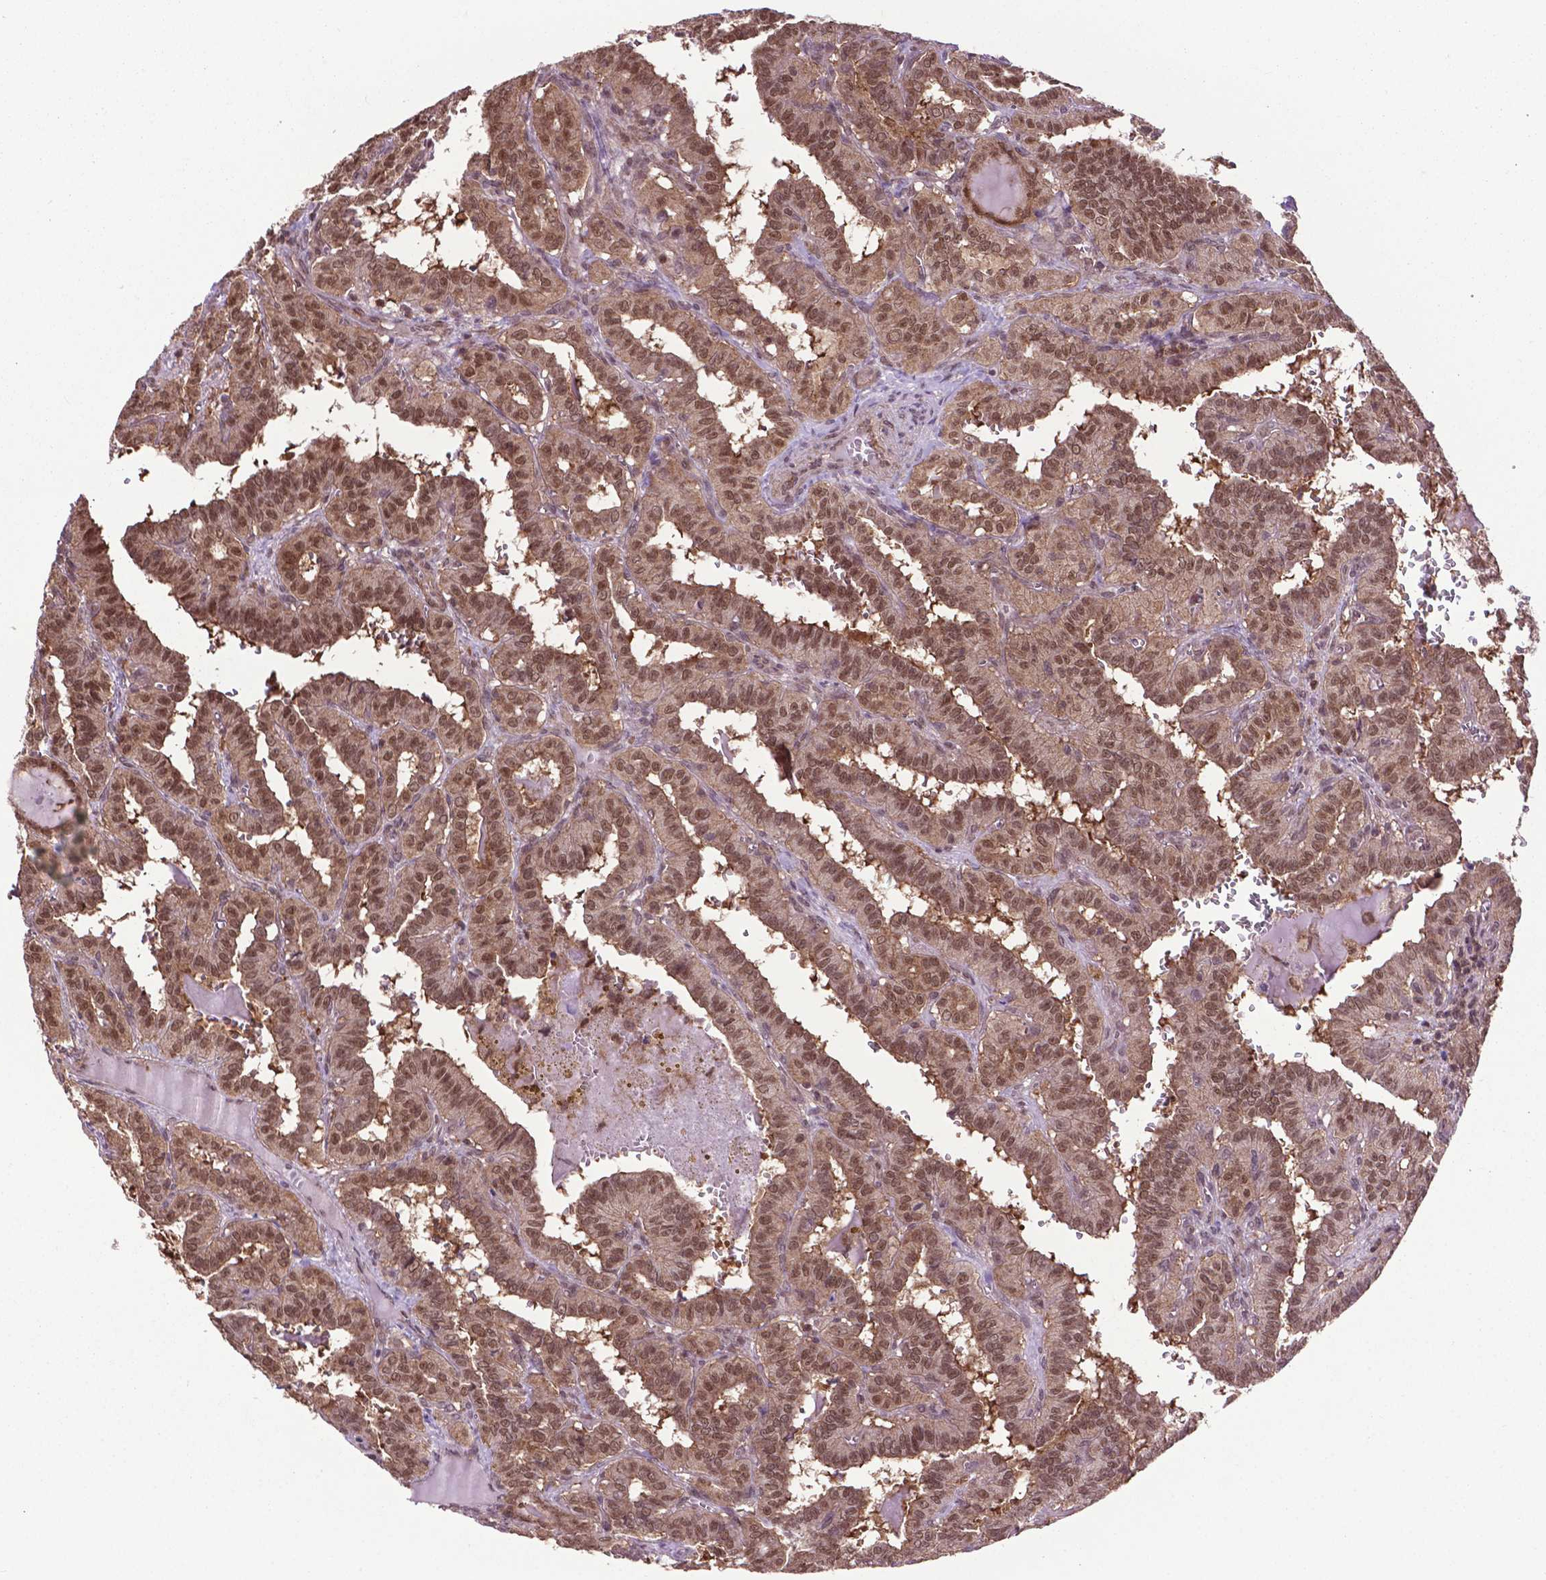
{"staining": {"intensity": "moderate", "quantity": ">75%", "location": "cytoplasmic/membranous,nuclear"}, "tissue": "thyroid cancer", "cell_type": "Tumor cells", "image_type": "cancer", "snomed": [{"axis": "morphology", "description": "Papillary adenocarcinoma, NOS"}, {"axis": "topography", "description": "Thyroid gland"}], "caption": "Immunohistochemical staining of human thyroid papillary adenocarcinoma exhibits moderate cytoplasmic/membranous and nuclear protein staining in approximately >75% of tumor cells. The staining is performed using DAB (3,3'-diaminobenzidine) brown chromogen to label protein expression. The nuclei are counter-stained blue using hematoxylin.", "gene": "OTUB1", "patient": {"sex": "female", "age": 21}}